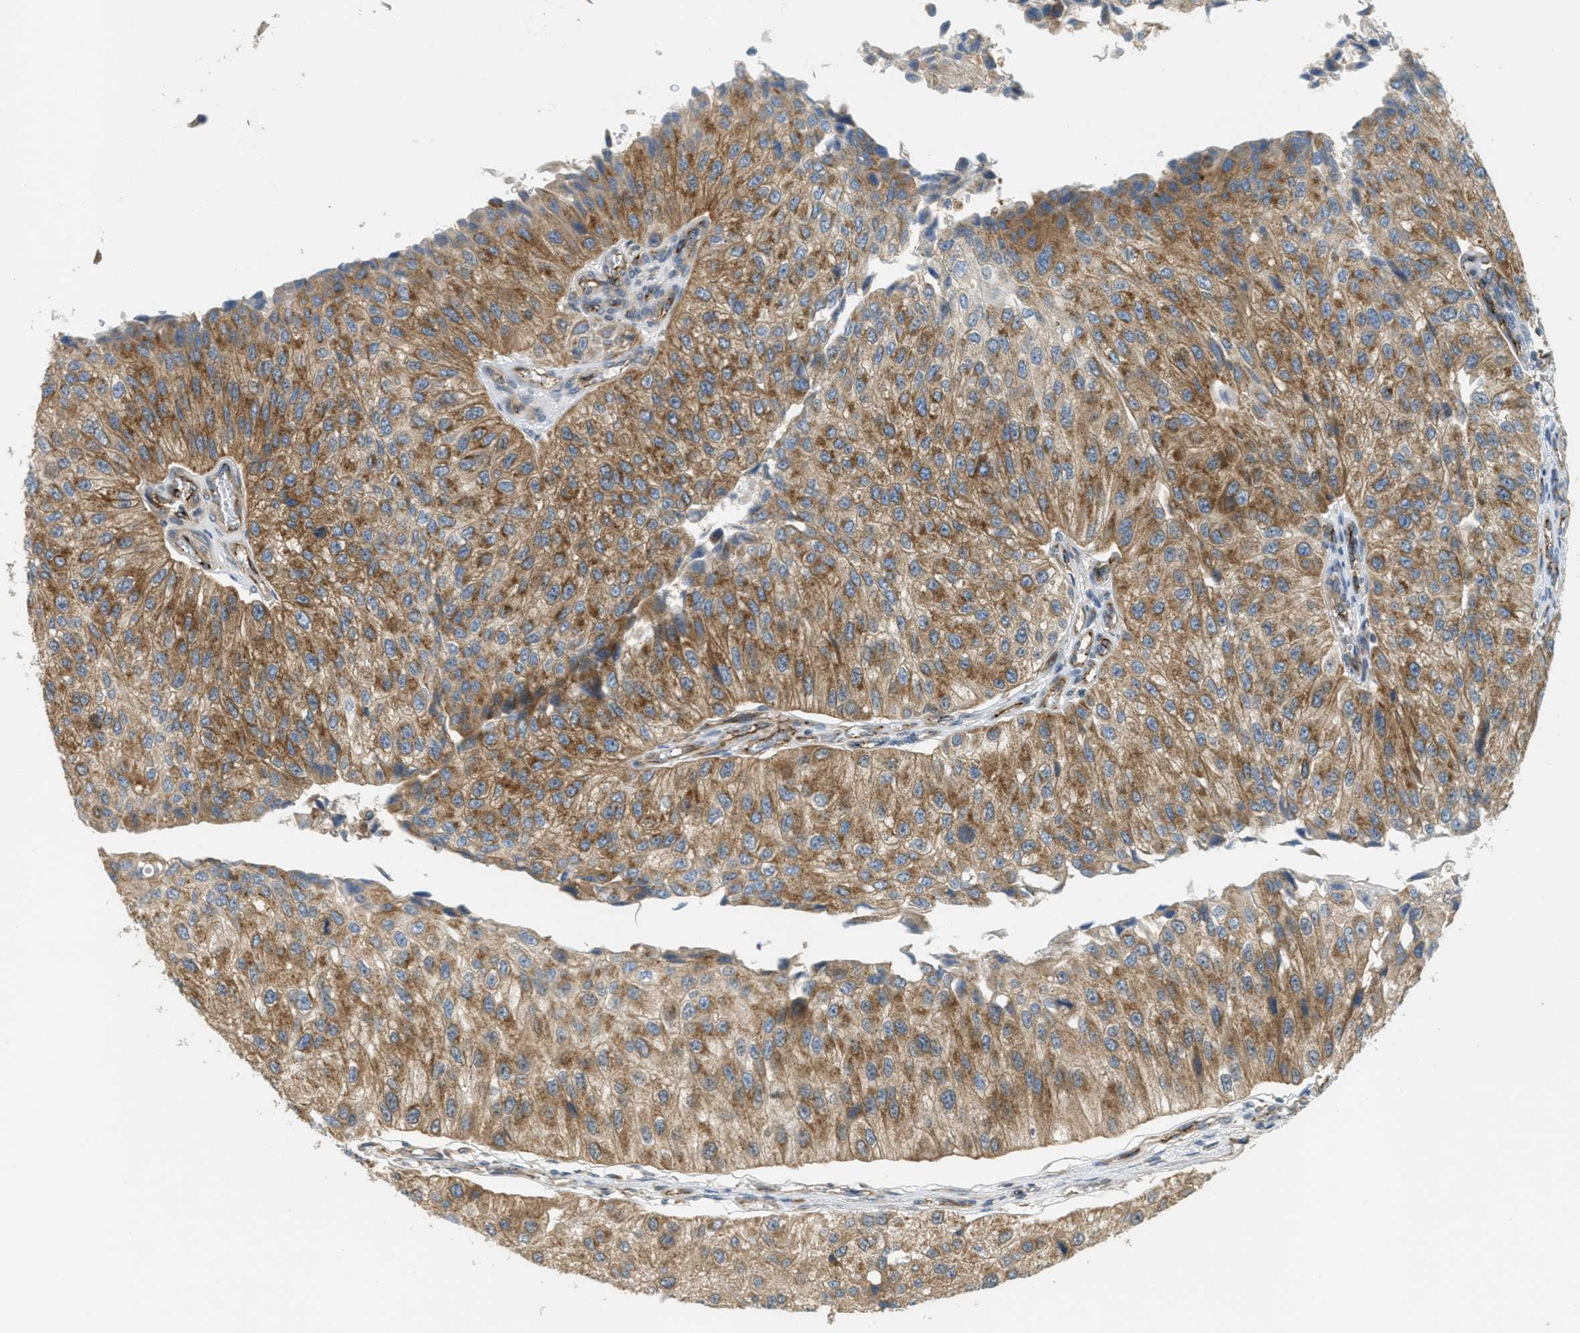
{"staining": {"intensity": "moderate", "quantity": ">75%", "location": "cytoplasmic/membranous"}, "tissue": "urothelial cancer", "cell_type": "Tumor cells", "image_type": "cancer", "snomed": [{"axis": "morphology", "description": "Urothelial carcinoma, High grade"}, {"axis": "topography", "description": "Kidney"}, {"axis": "topography", "description": "Urinary bladder"}], "caption": "Protein staining shows moderate cytoplasmic/membranous positivity in about >75% of tumor cells in urothelial cancer. Nuclei are stained in blue.", "gene": "JCAD", "patient": {"sex": "male", "age": 77}}